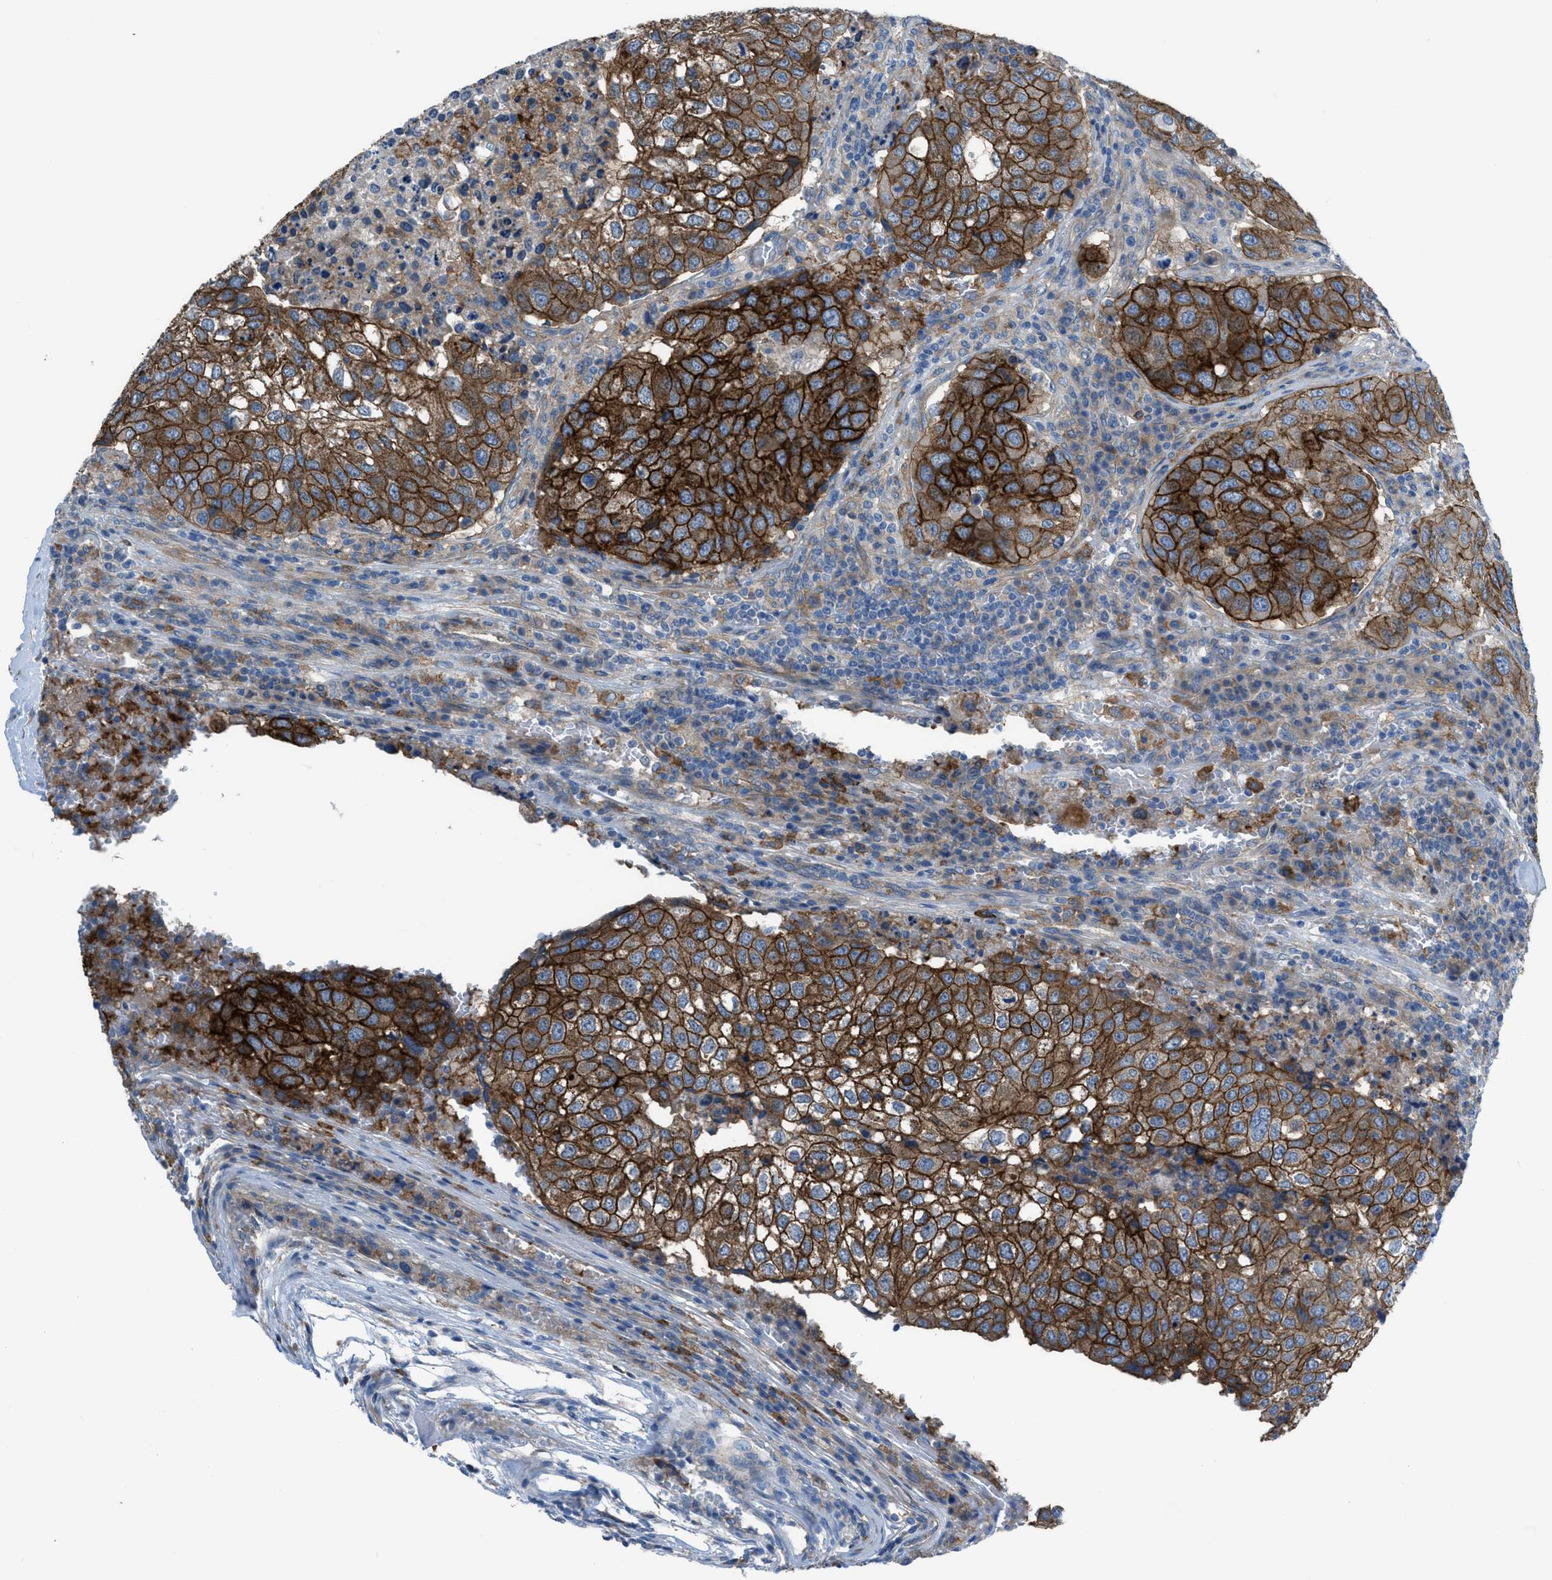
{"staining": {"intensity": "strong", "quantity": ">75%", "location": "cytoplasmic/membranous"}, "tissue": "urothelial cancer", "cell_type": "Tumor cells", "image_type": "cancer", "snomed": [{"axis": "morphology", "description": "Urothelial carcinoma, High grade"}, {"axis": "topography", "description": "Lymph node"}, {"axis": "topography", "description": "Urinary bladder"}], "caption": "This is an image of immunohistochemistry (IHC) staining of urothelial cancer, which shows strong positivity in the cytoplasmic/membranous of tumor cells.", "gene": "EGFR", "patient": {"sex": "male", "age": 51}}